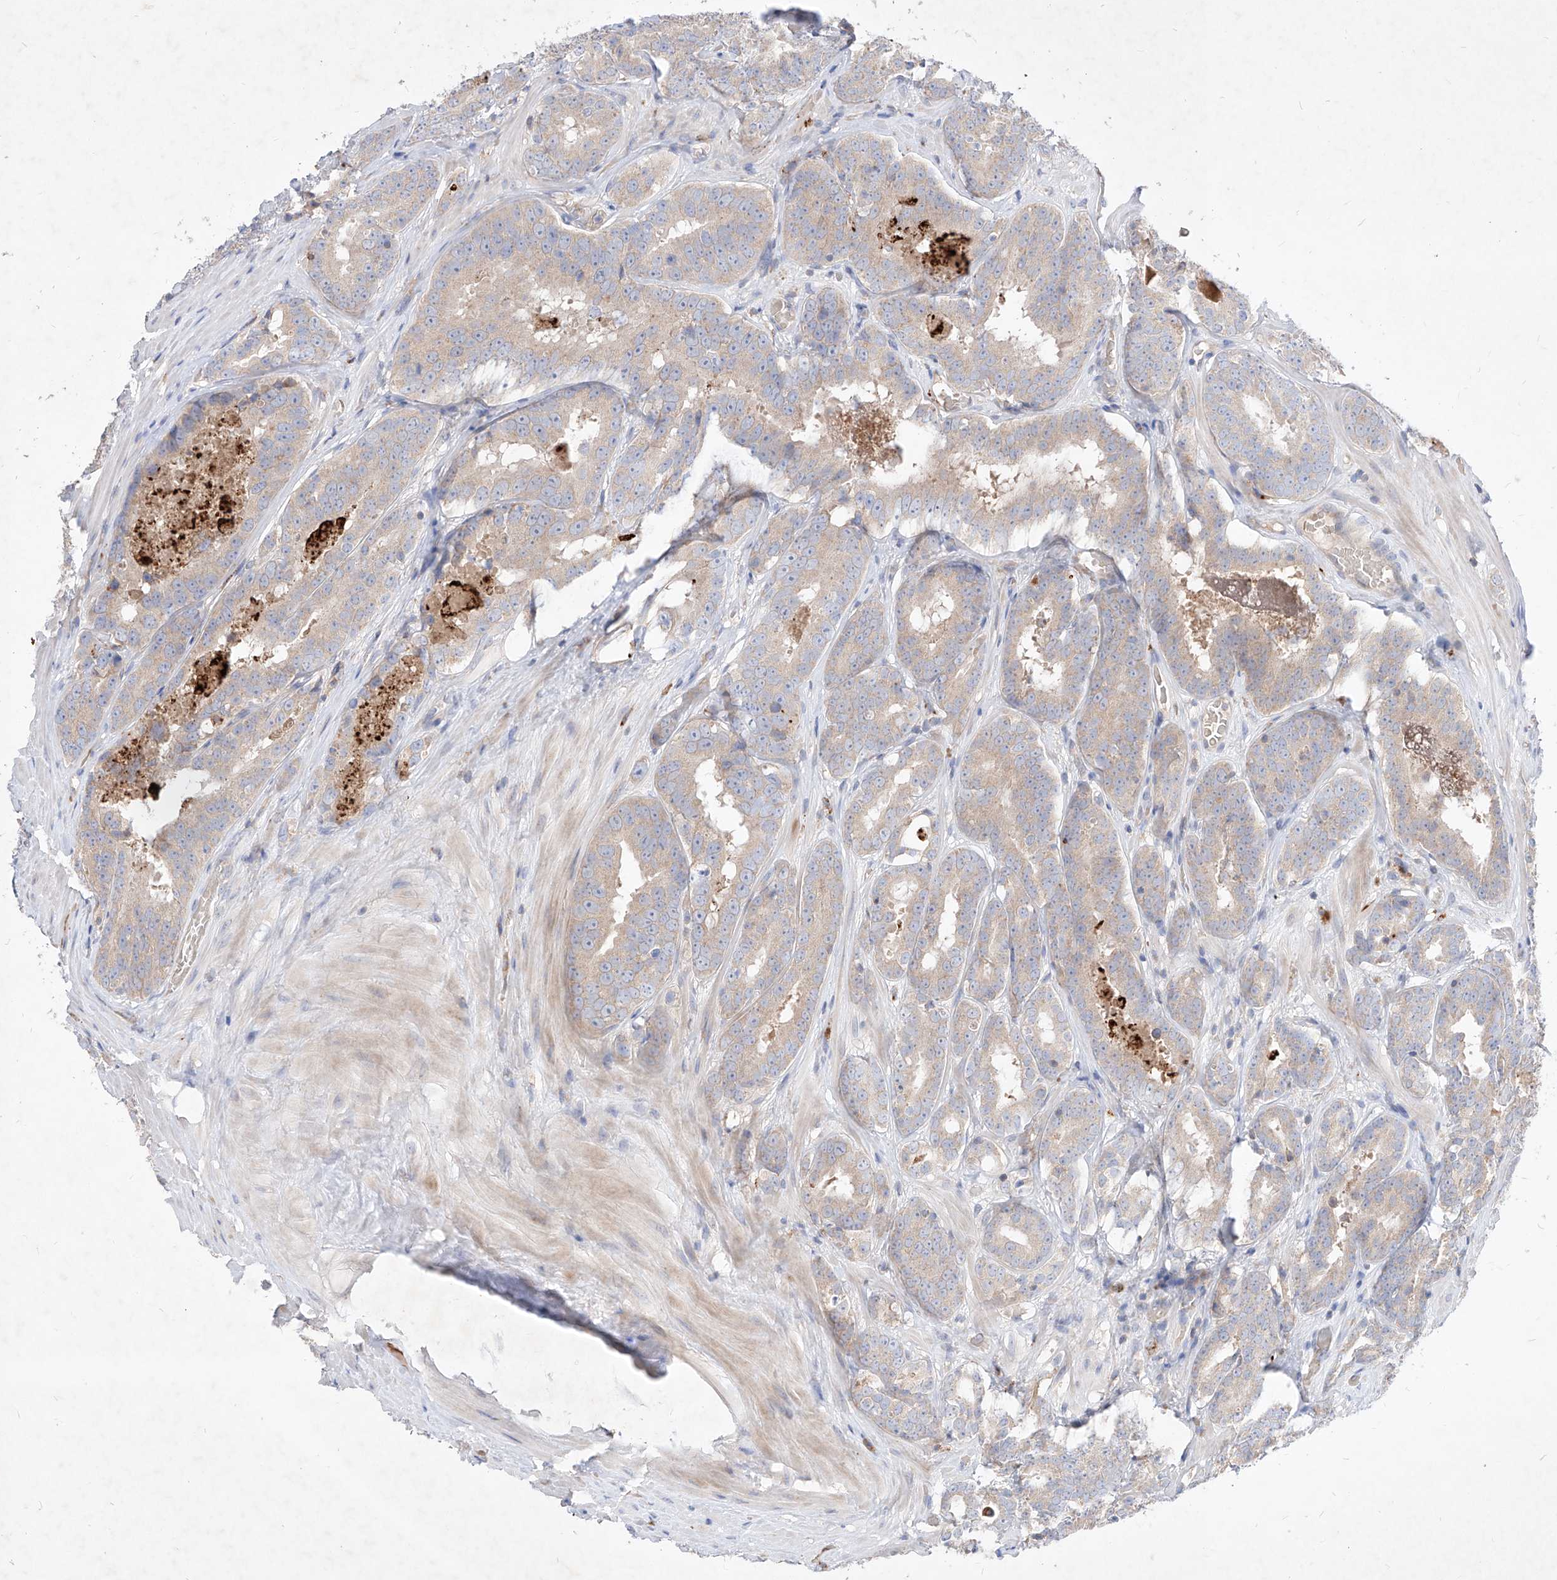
{"staining": {"intensity": "moderate", "quantity": "25%-75%", "location": "cytoplasmic/membranous"}, "tissue": "prostate cancer", "cell_type": "Tumor cells", "image_type": "cancer", "snomed": [{"axis": "morphology", "description": "Adenocarcinoma, High grade"}, {"axis": "topography", "description": "Prostate"}], "caption": "IHC photomicrograph of prostate cancer (adenocarcinoma (high-grade)) stained for a protein (brown), which shows medium levels of moderate cytoplasmic/membranous expression in about 25%-75% of tumor cells.", "gene": "TSNAX", "patient": {"sex": "male", "age": 57}}